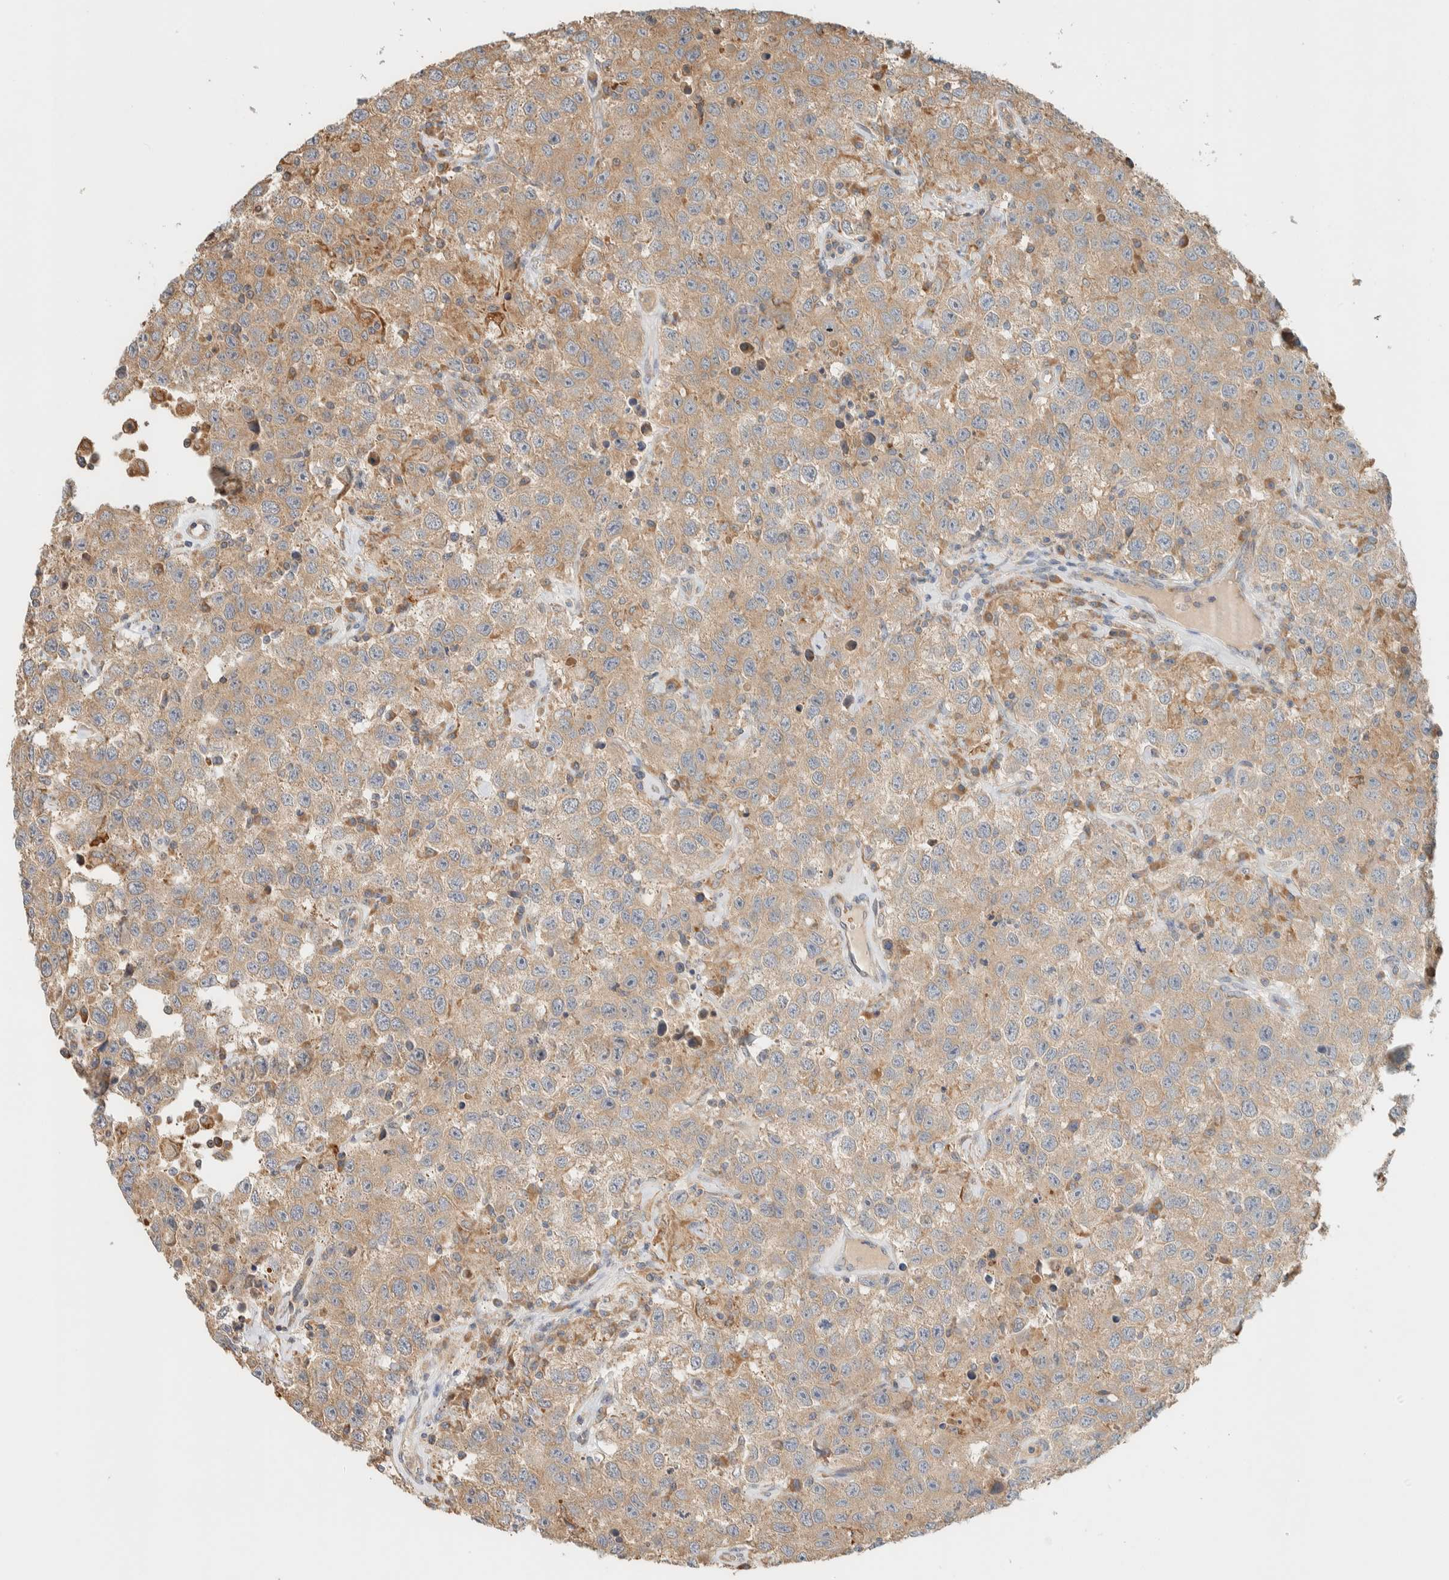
{"staining": {"intensity": "moderate", "quantity": ">75%", "location": "cytoplasmic/membranous"}, "tissue": "testis cancer", "cell_type": "Tumor cells", "image_type": "cancer", "snomed": [{"axis": "morphology", "description": "Seminoma, NOS"}, {"axis": "topography", "description": "Testis"}], "caption": "A histopathology image showing moderate cytoplasmic/membranous positivity in about >75% of tumor cells in testis cancer (seminoma), as visualized by brown immunohistochemical staining.", "gene": "RAB11FIP1", "patient": {"sex": "male", "age": 41}}